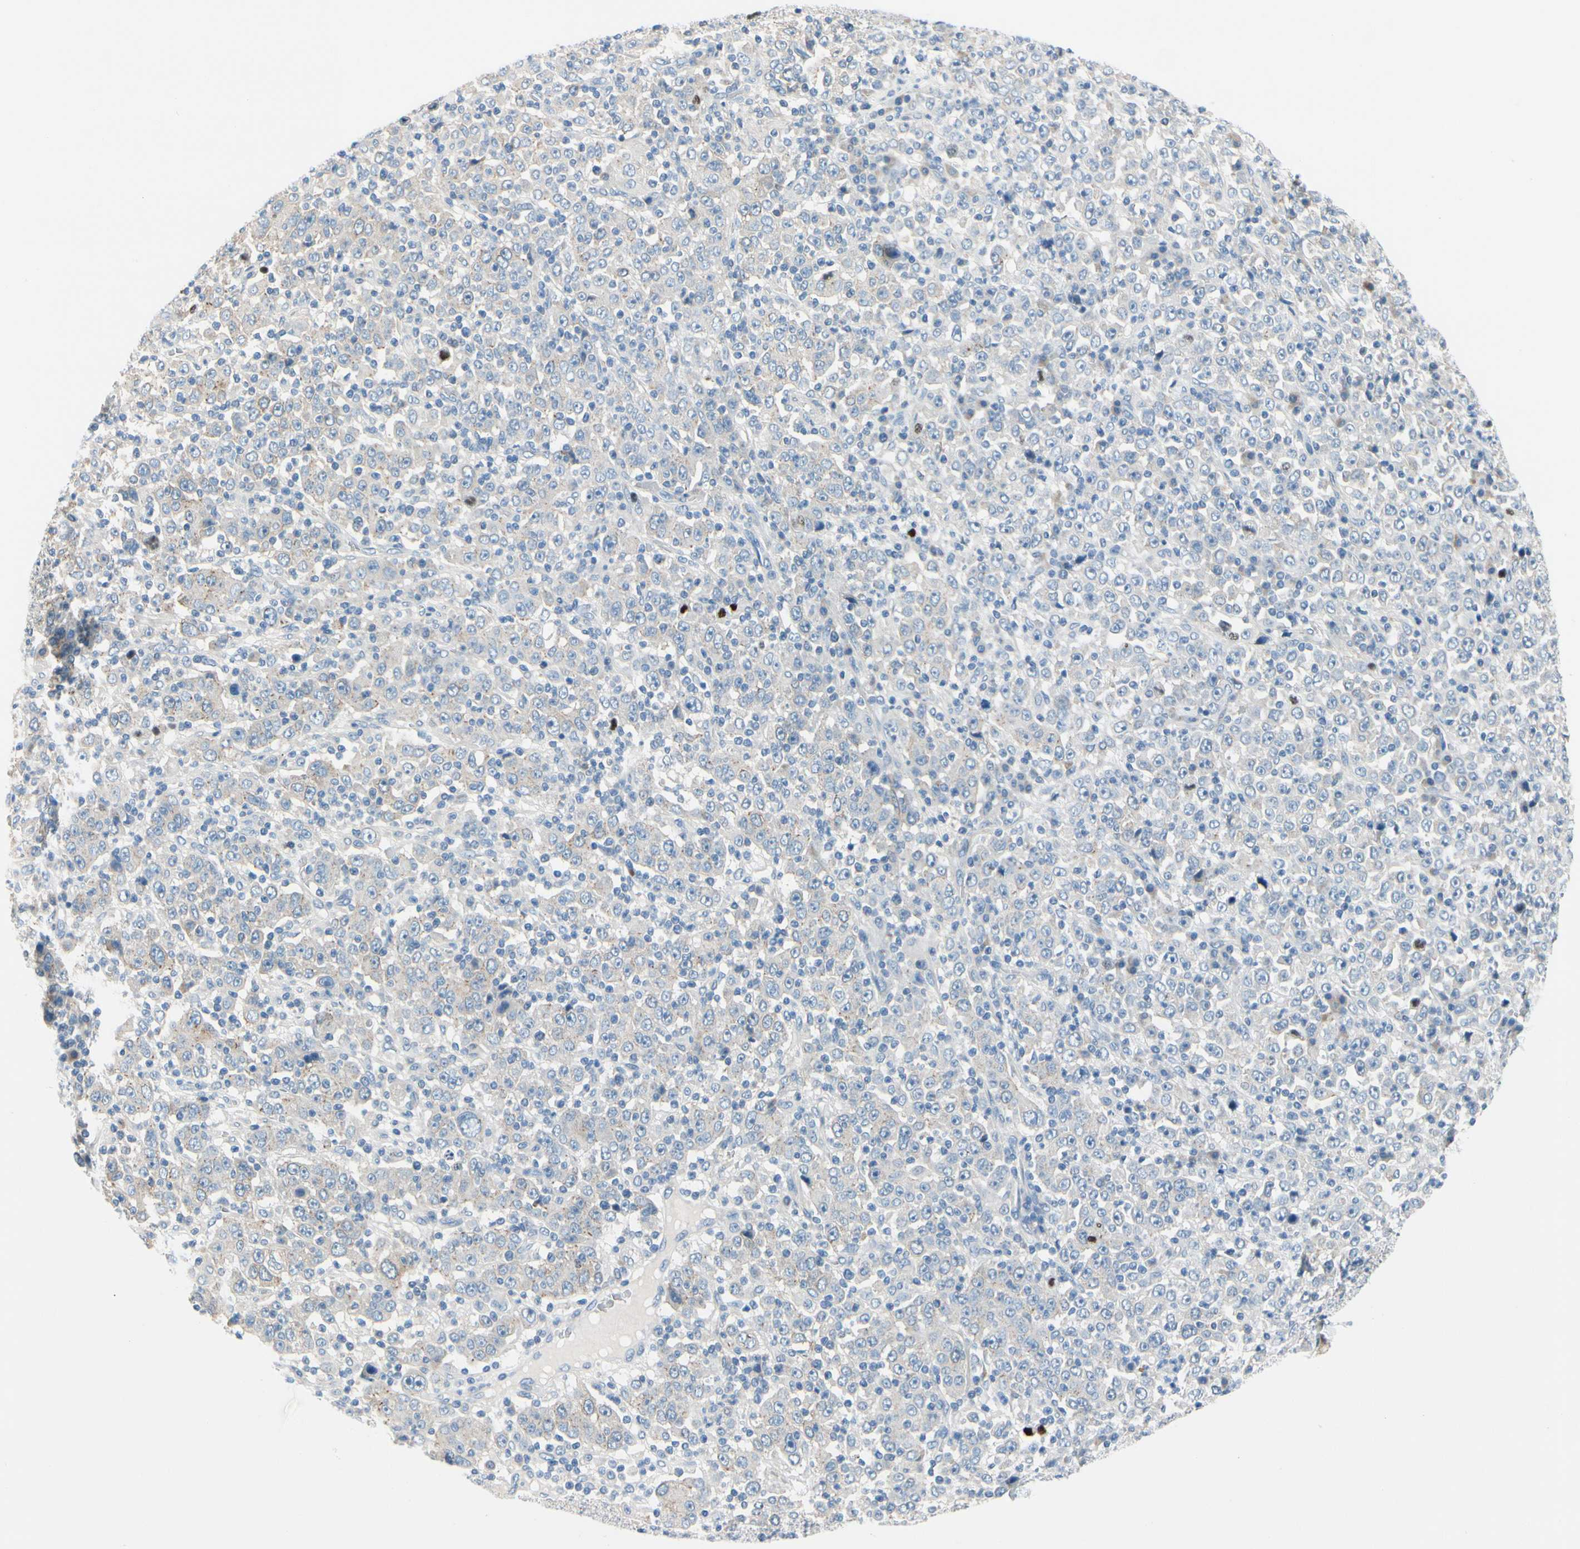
{"staining": {"intensity": "moderate", "quantity": "<25%", "location": "cytoplasmic/membranous"}, "tissue": "stomach cancer", "cell_type": "Tumor cells", "image_type": "cancer", "snomed": [{"axis": "morphology", "description": "Normal tissue, NOS"}, {"axis": "morphology", "description": "Adenocarcinoma, NOS"}, {"axis": "topography", "description": "Stomach, upper"}, {"axis": "topography", "description": "Stomach"}], "caption": "Stomach cancer stained with a brown dye reveals moderate cytoplasmic/membranous positive expression in approximately <25% of tumor cells.", "gene": "CKAP2", "patient": {"sex": "male", "age": 59}}